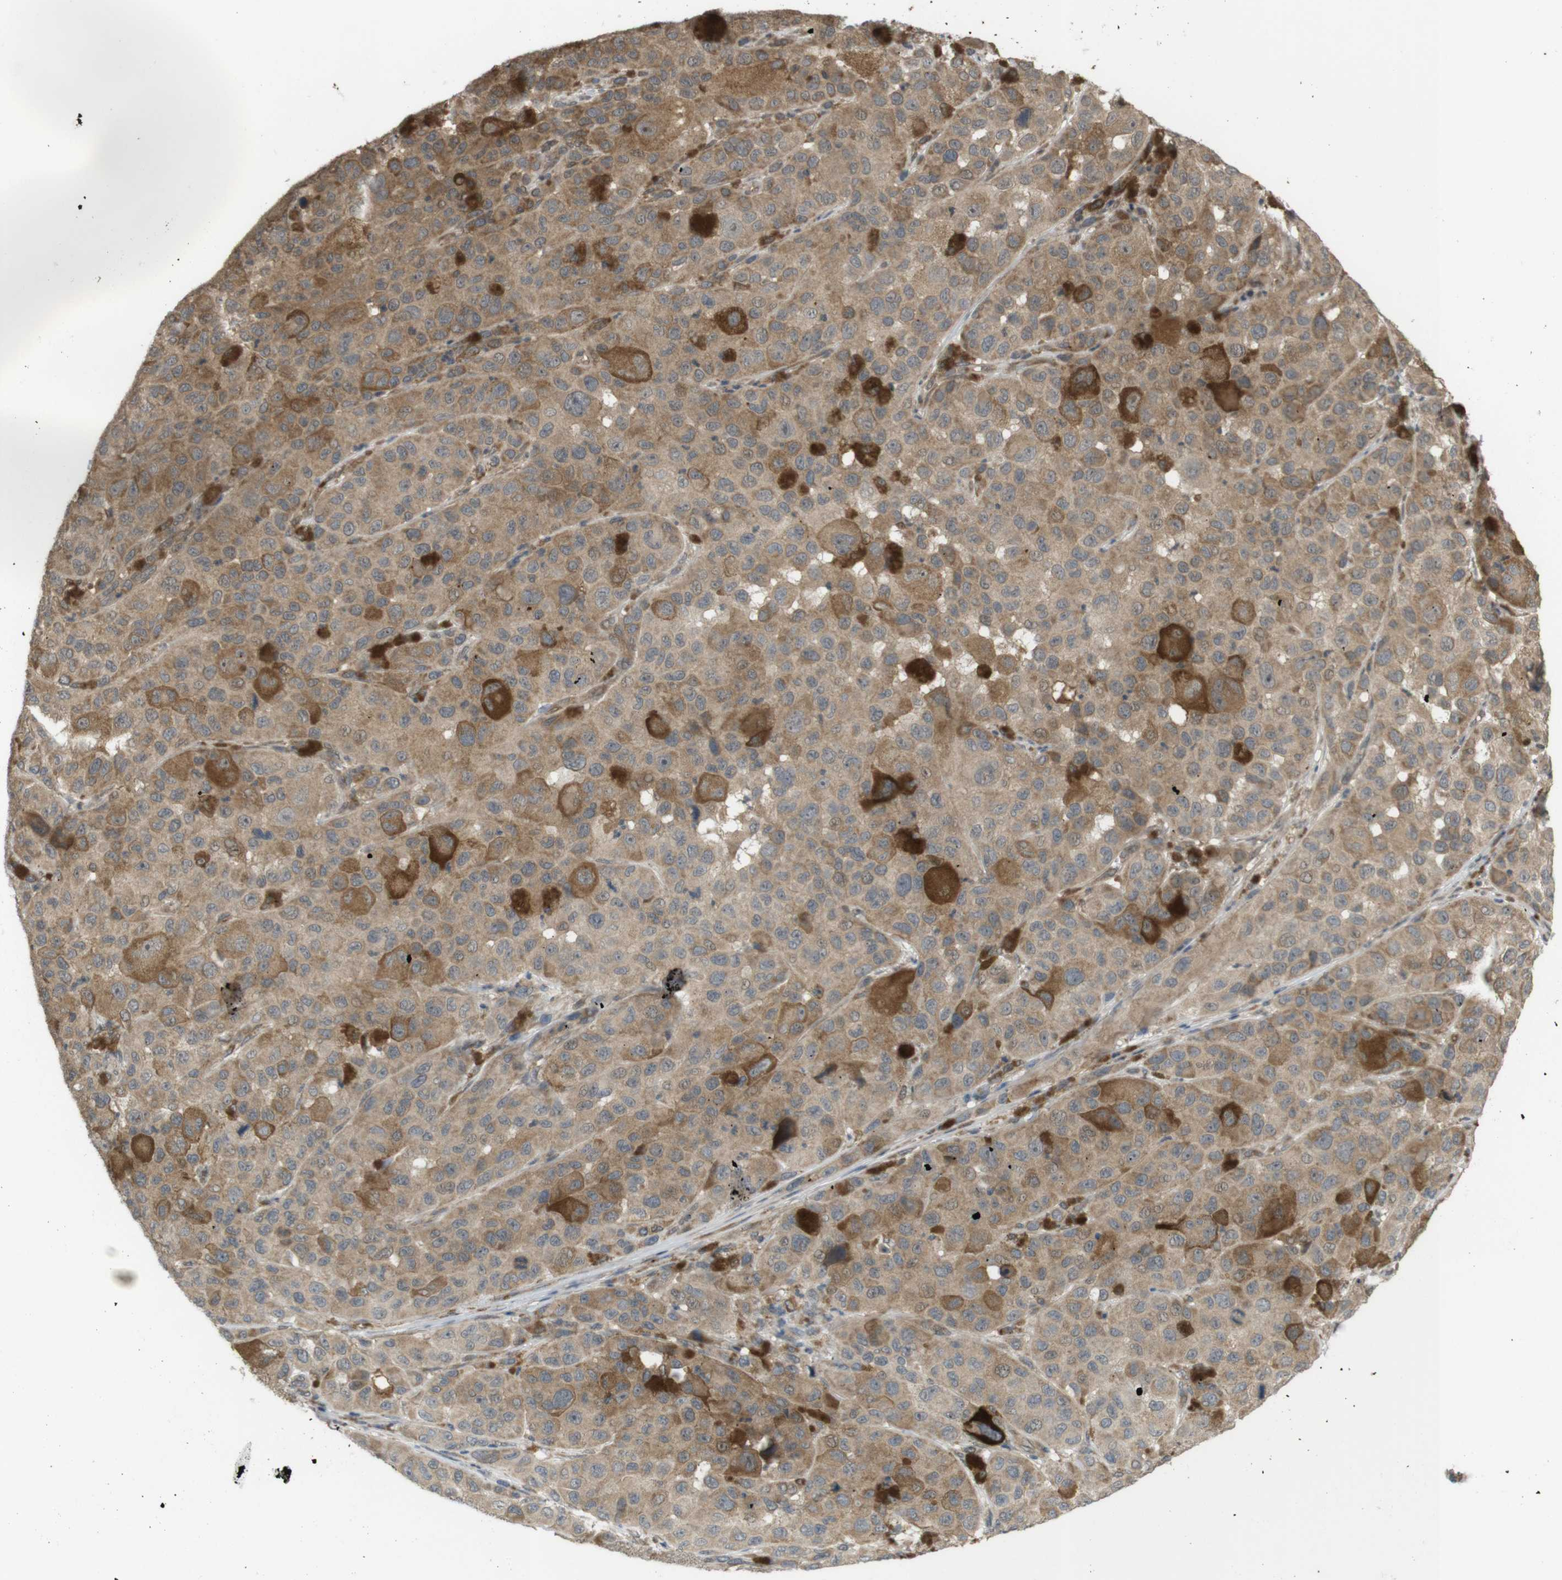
{"staining": {"intensity": "moderate", "quantity": ">75%", "location": "cytoplasmic/membranous"}, "tissue": "melanoma", "cell_type": "Tumor cells", "image_type": "cancer", "snomed": [{"axis": "morphology", "description": "Malignant melanoma, NOS"}, {"axis": "topography", "description": "Skin"}], "caption": "High-magnification brightfield microscopy of melanoma stained with DAB (3,3'-diaminobenzidine) (brown) and counterstained with hematoxylin (blue). tumor cells exhibit moderate cytoplasmic/membranous expression is identified in about>75% of cells. The staining is performed using DAB brown chromogen to label protein expression. The nuclei are counter-stained blue using hematoxylin.", "gene": "RNF130", "patient": {"sex": "male", "age": 96}}